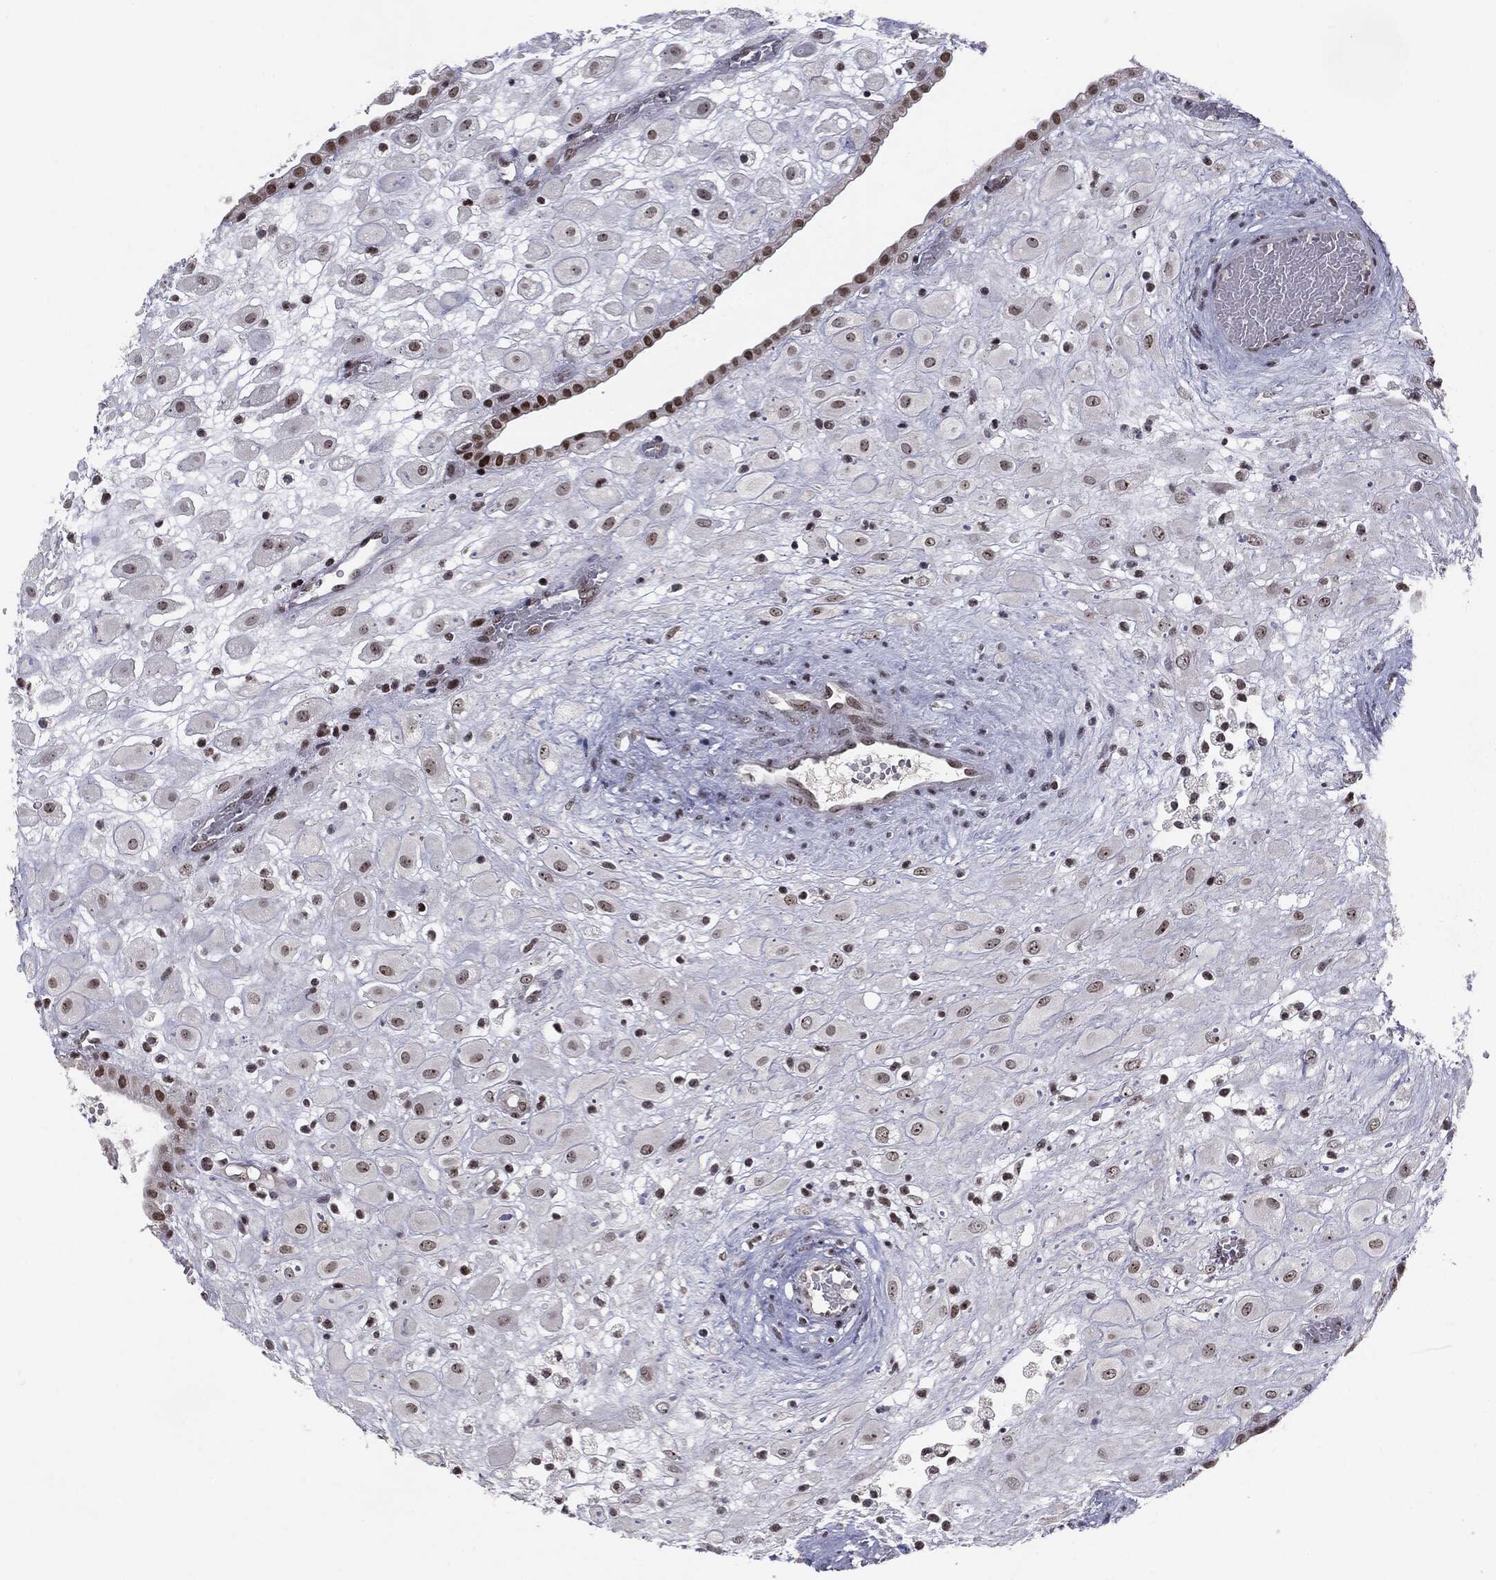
{"staining": {"intensity": "moderate", "quantity": ">75%", "location": "nuclear"}, "tissue": "placenta", "cell_type": "Decidual cells", "image_type": "normal", "snomed": [{"axis": "morphology", "description": "Normal tissue, NOS"}, {"axis": "topography", "description": "Placenta"}], "caption": "Placenta stained with DAB IHC demonstrates medium levels of moderate nuclear staining in about >75% of decidual cells.", "gene": "MDC1", "patient": {"sex": "female", "age": 24}}